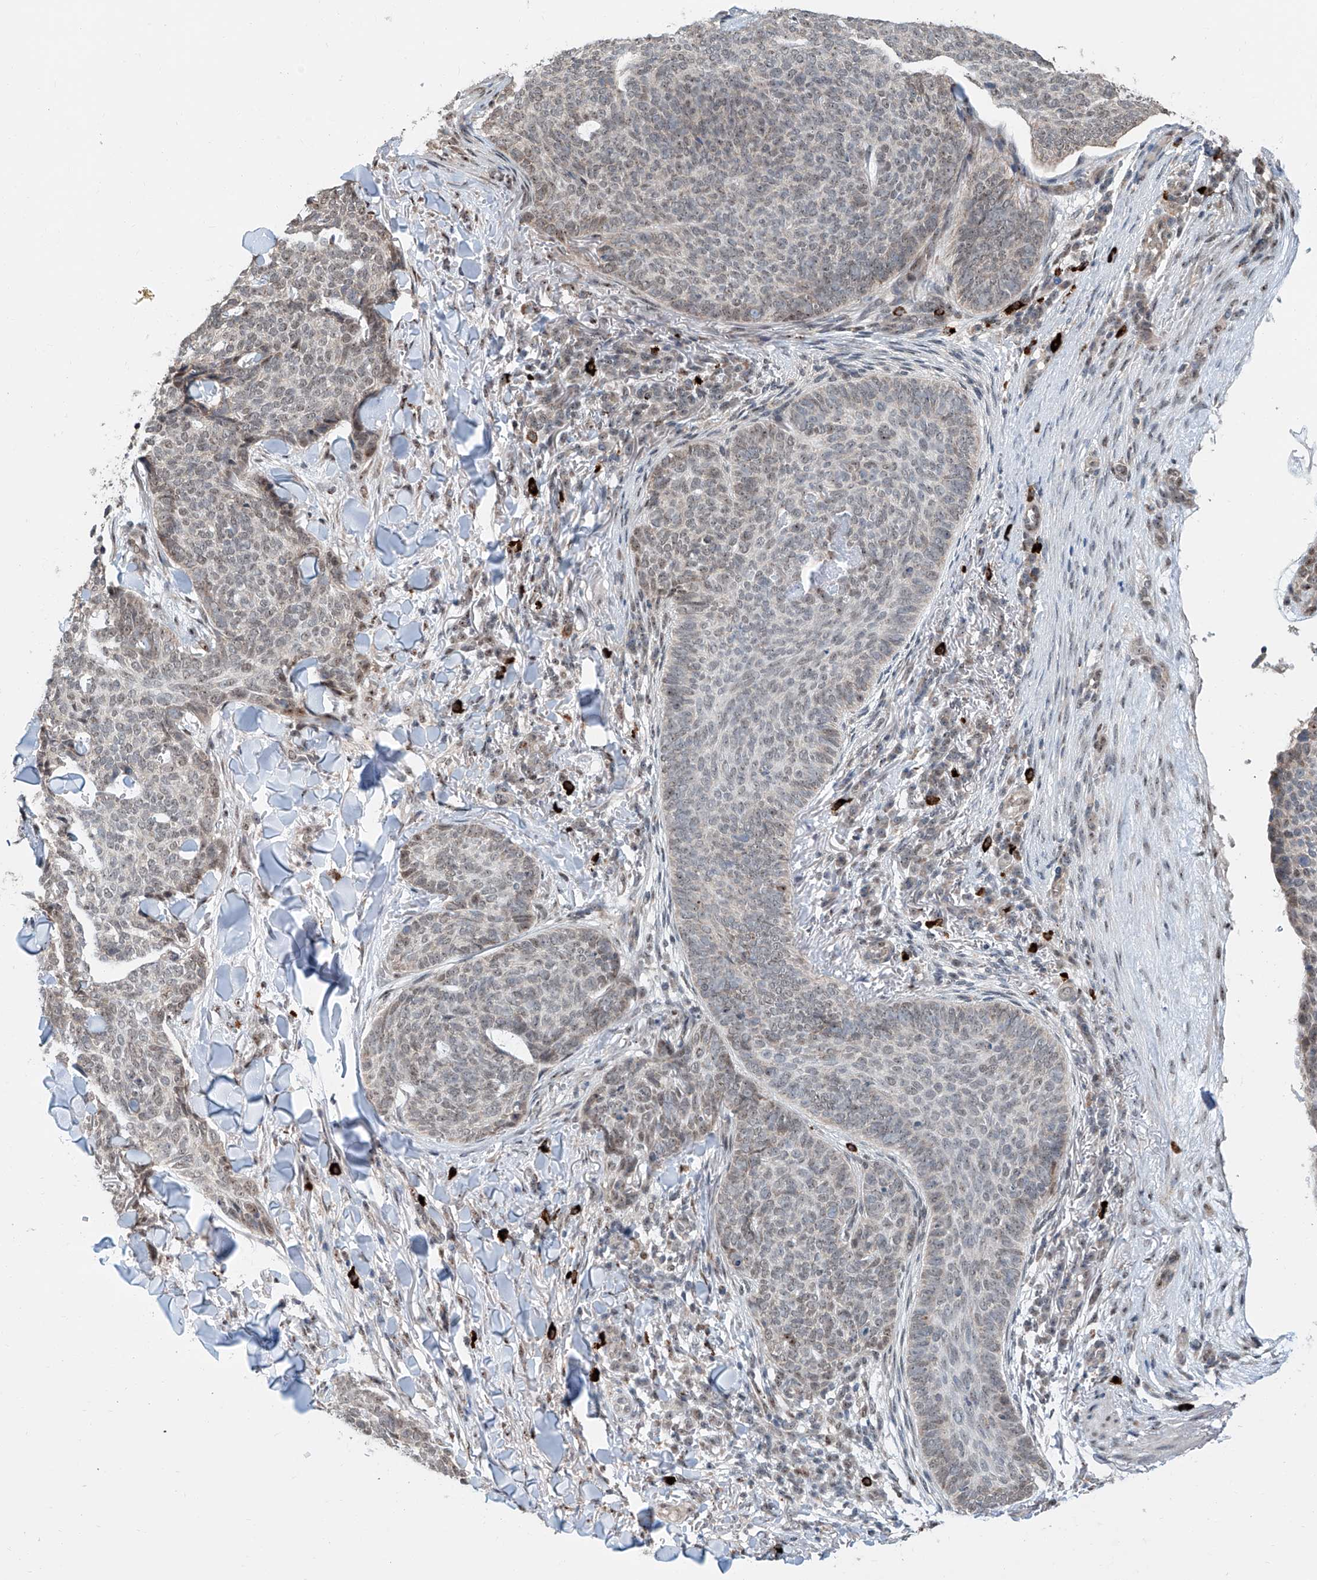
{"staining": {"intensity": "weak", "quantity": "25%-75%", "location": "nuclear"}, "tissue": "skin cancer", "cell_type": "Tumor cells", "image_type": "cancer", "snomed": [{"axis": "morphology", "description": "Normal tissue, NOS"}, {"axis": "morphology", "description": "Basal cell carcinoma"}, {"axis": "topography", "description": "Skin"}], "caption": "Skin cancer (basal cell carcinoma) tissue reveals weak nuclear positivity in approximately 25%-75% of tumor cells, visualized by immunohistochemistry.", "gene": "SDE2", "patient": {"sex": "male", "age": 50}}